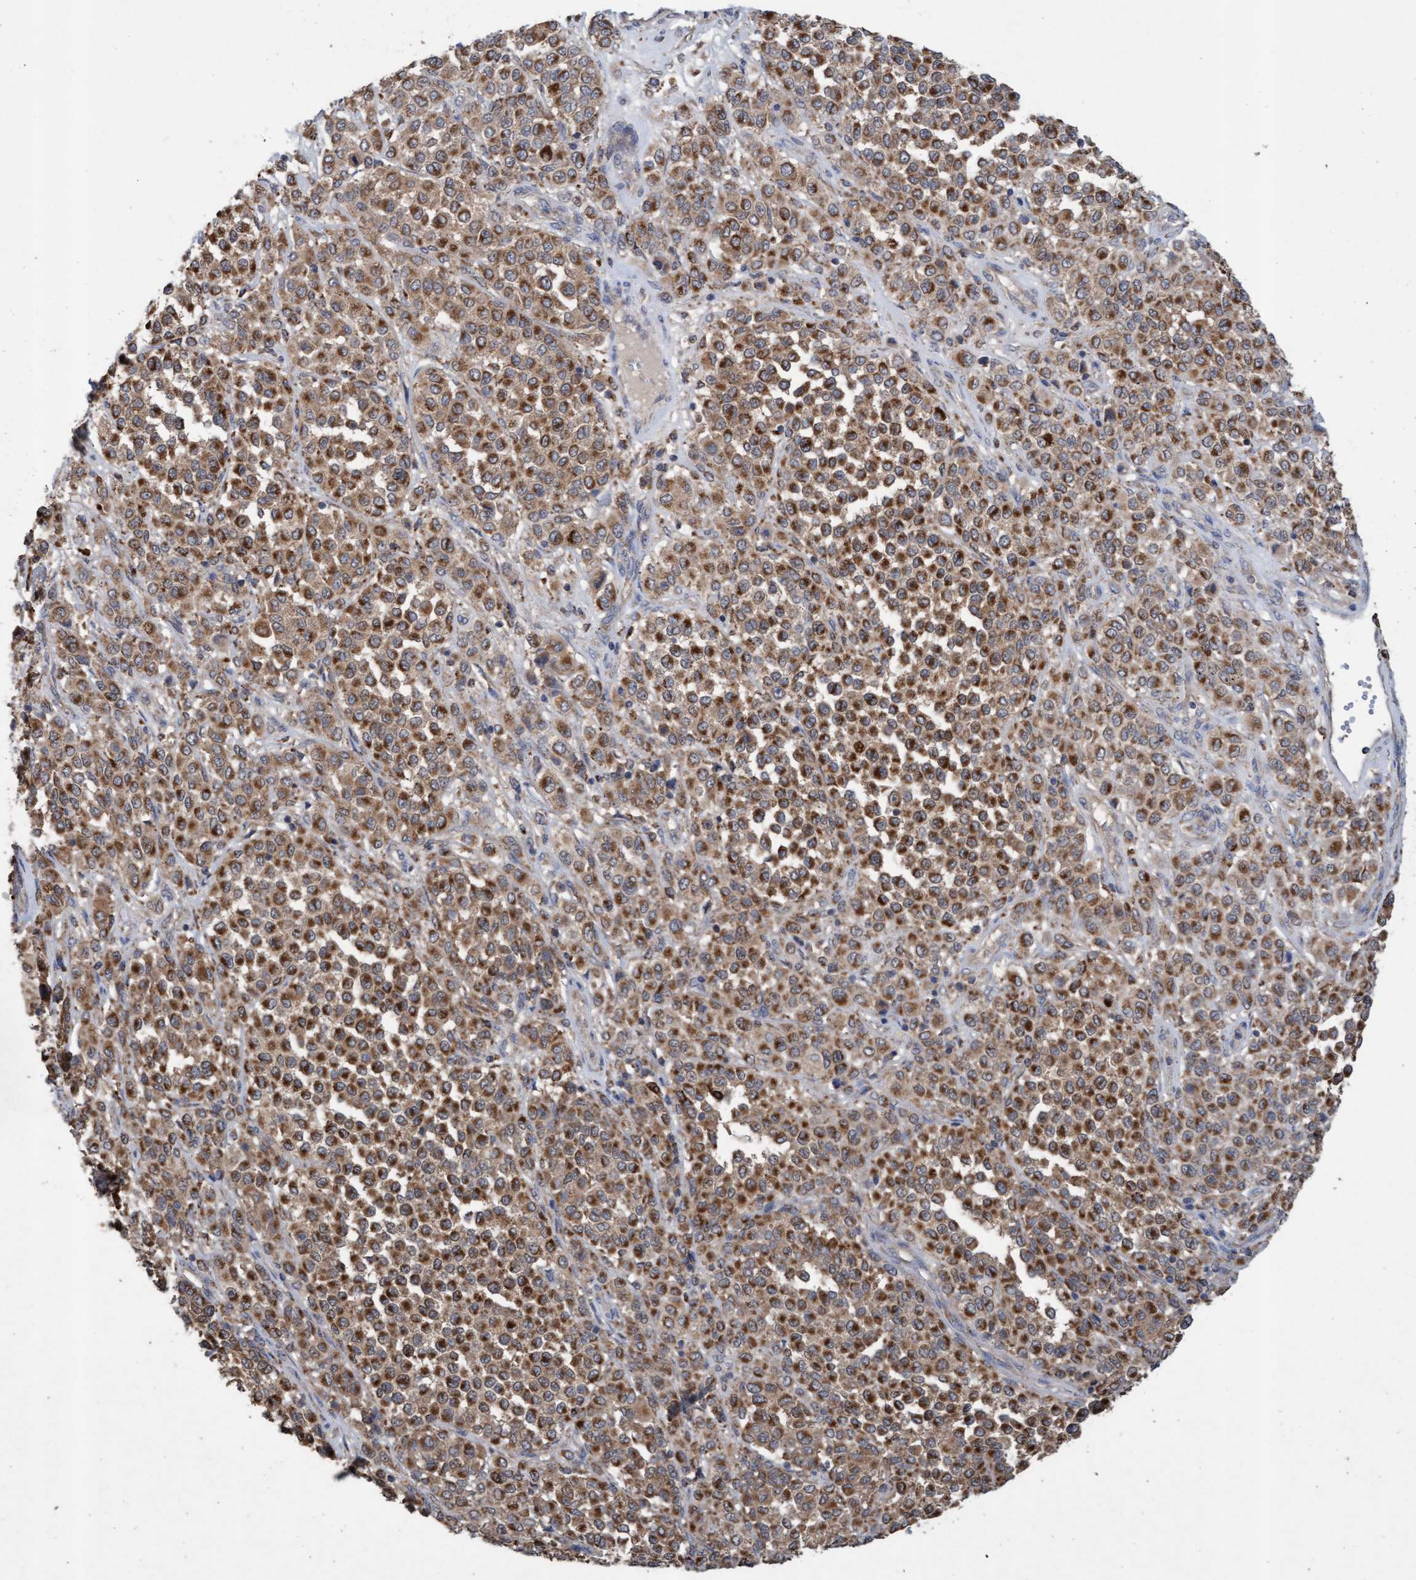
{"staining": {"intensity": "strong", "quantity": "25%-75%", "location": "cytoplasmic/membranous"}, "tissue": "melanoma", "cell_type": "Tumor cells", "image_type": "cancer", "snomed": [{"axis": "morphology", "description": "Malignant melanoma, Metastatic site"}, {"axis": "topography", "description": "Pancreas"}], "caption": "Immunohistochemistry (IHC) (DAB (3,3'-diaminobenzidine)) staining of malignant melanoma (metastatic site) shows strong cytoplasmic/membranous protein positivity in about 25%-75% of tumor cells.", "gene": "ATPAF2", "patient": {"sex": "female", "age": 30}}